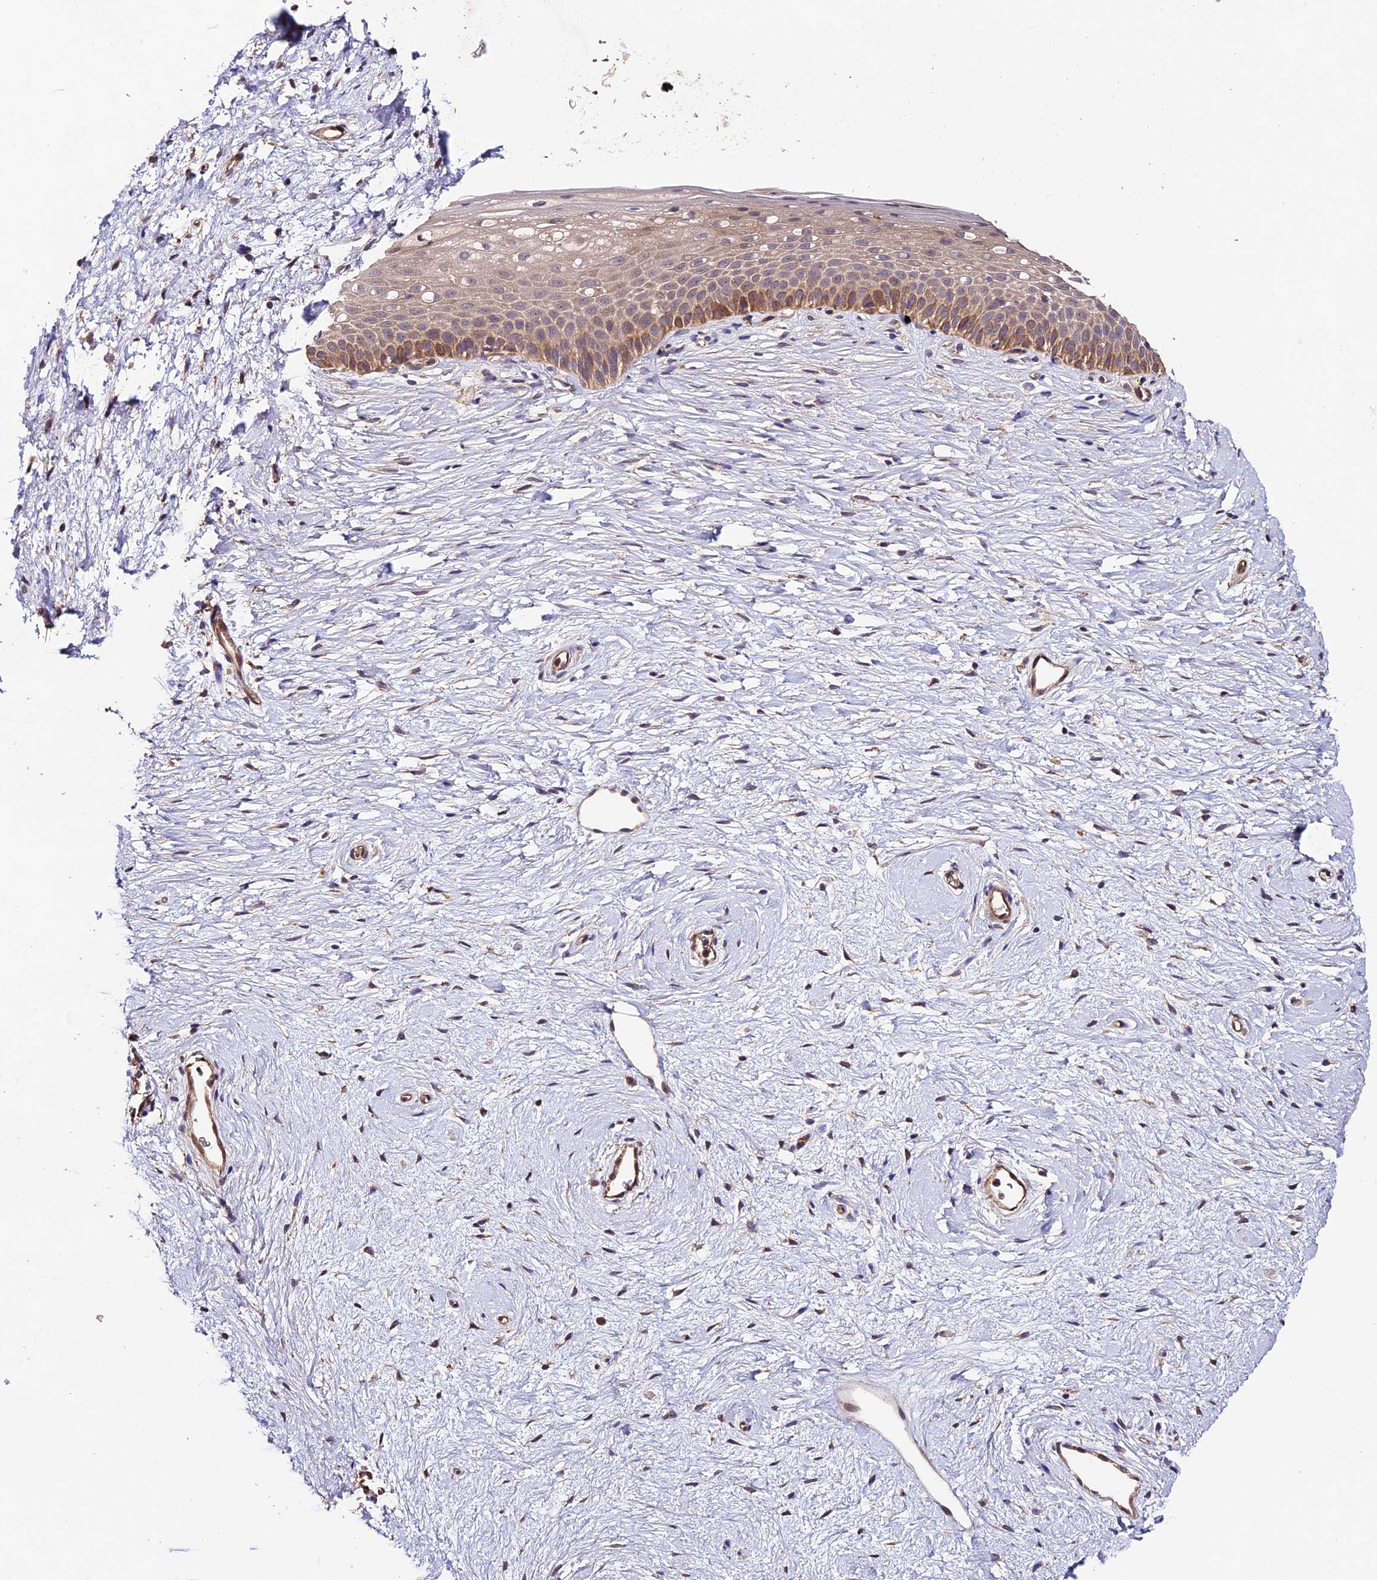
{"staining": {"intensity": "moderate", "quantity": ">75%", "location": "cytoplasmic/membranous"}, "tissue": "cervix", "cell_type": "Glandular cells", "image_type": "normal", "snomed": [{"axis": "morphology", "description": "Normal tissue, NOS"}, {"axis": "topography", "description": "Cervix"}], "caption": "Brown immunohistochemical staining in unremarkable human cervix displays moderate cytoplasmic/membranous staining in about >75% of glandular cells.", "gene": "CES3", "patient": {"sex": "female", "age": 57}}